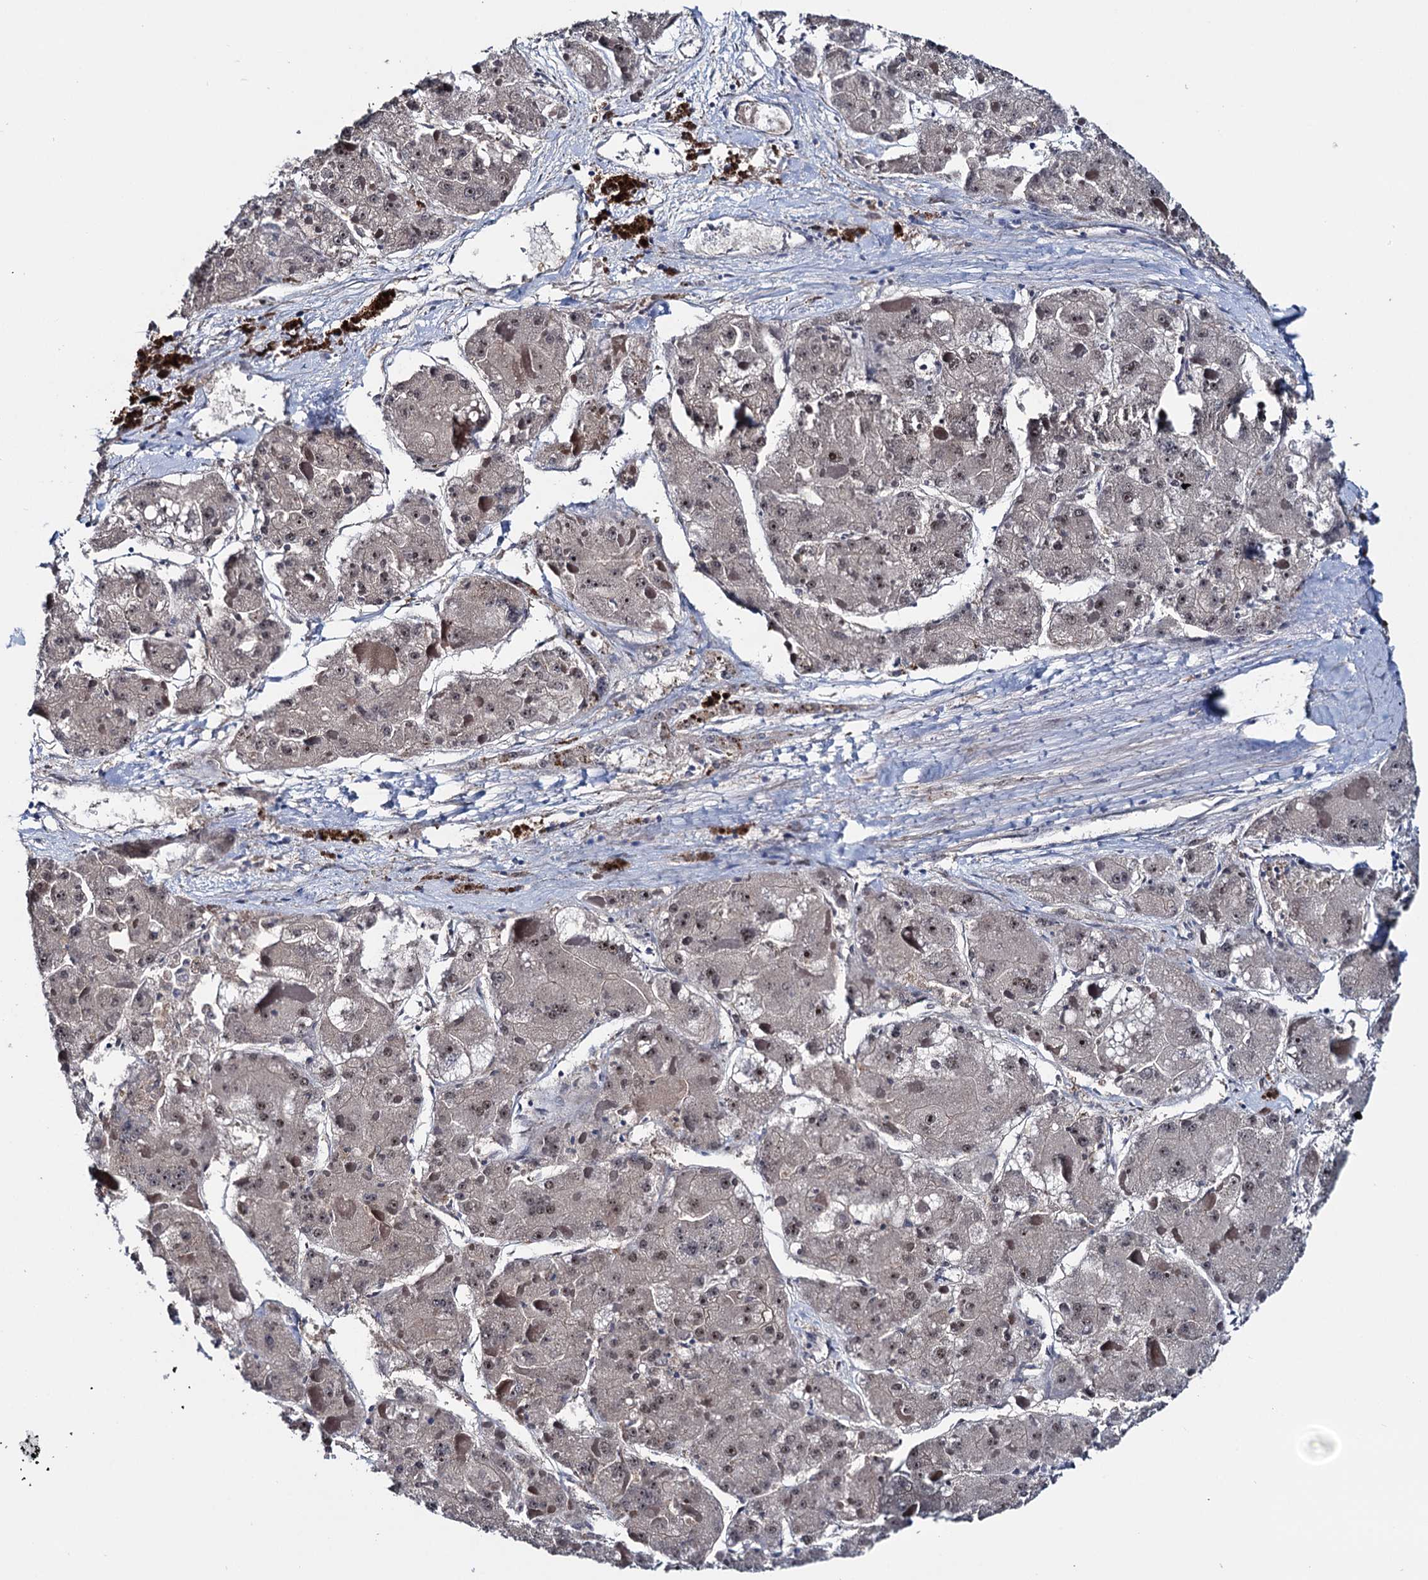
{"staining": {"intensity": "weak", "quantity": ">75%", "location": "nuclear"}, "tissue": "liver cancer", "cell_type": "Tumor cells", "image_type": "cancer", "snomed": [{"axis": "morphology", "description": "Carcinoma, Hepatocellular, NOS"}, {"axis": "topography", "description": "Liver"}], "caption": "Brown immunohistochemical staining in liver cancer exhibits weak nuclear positivity in about >75% of tumor cells.", "gene": "EYA4", "patient": {"sex": "female", "age": 73}}